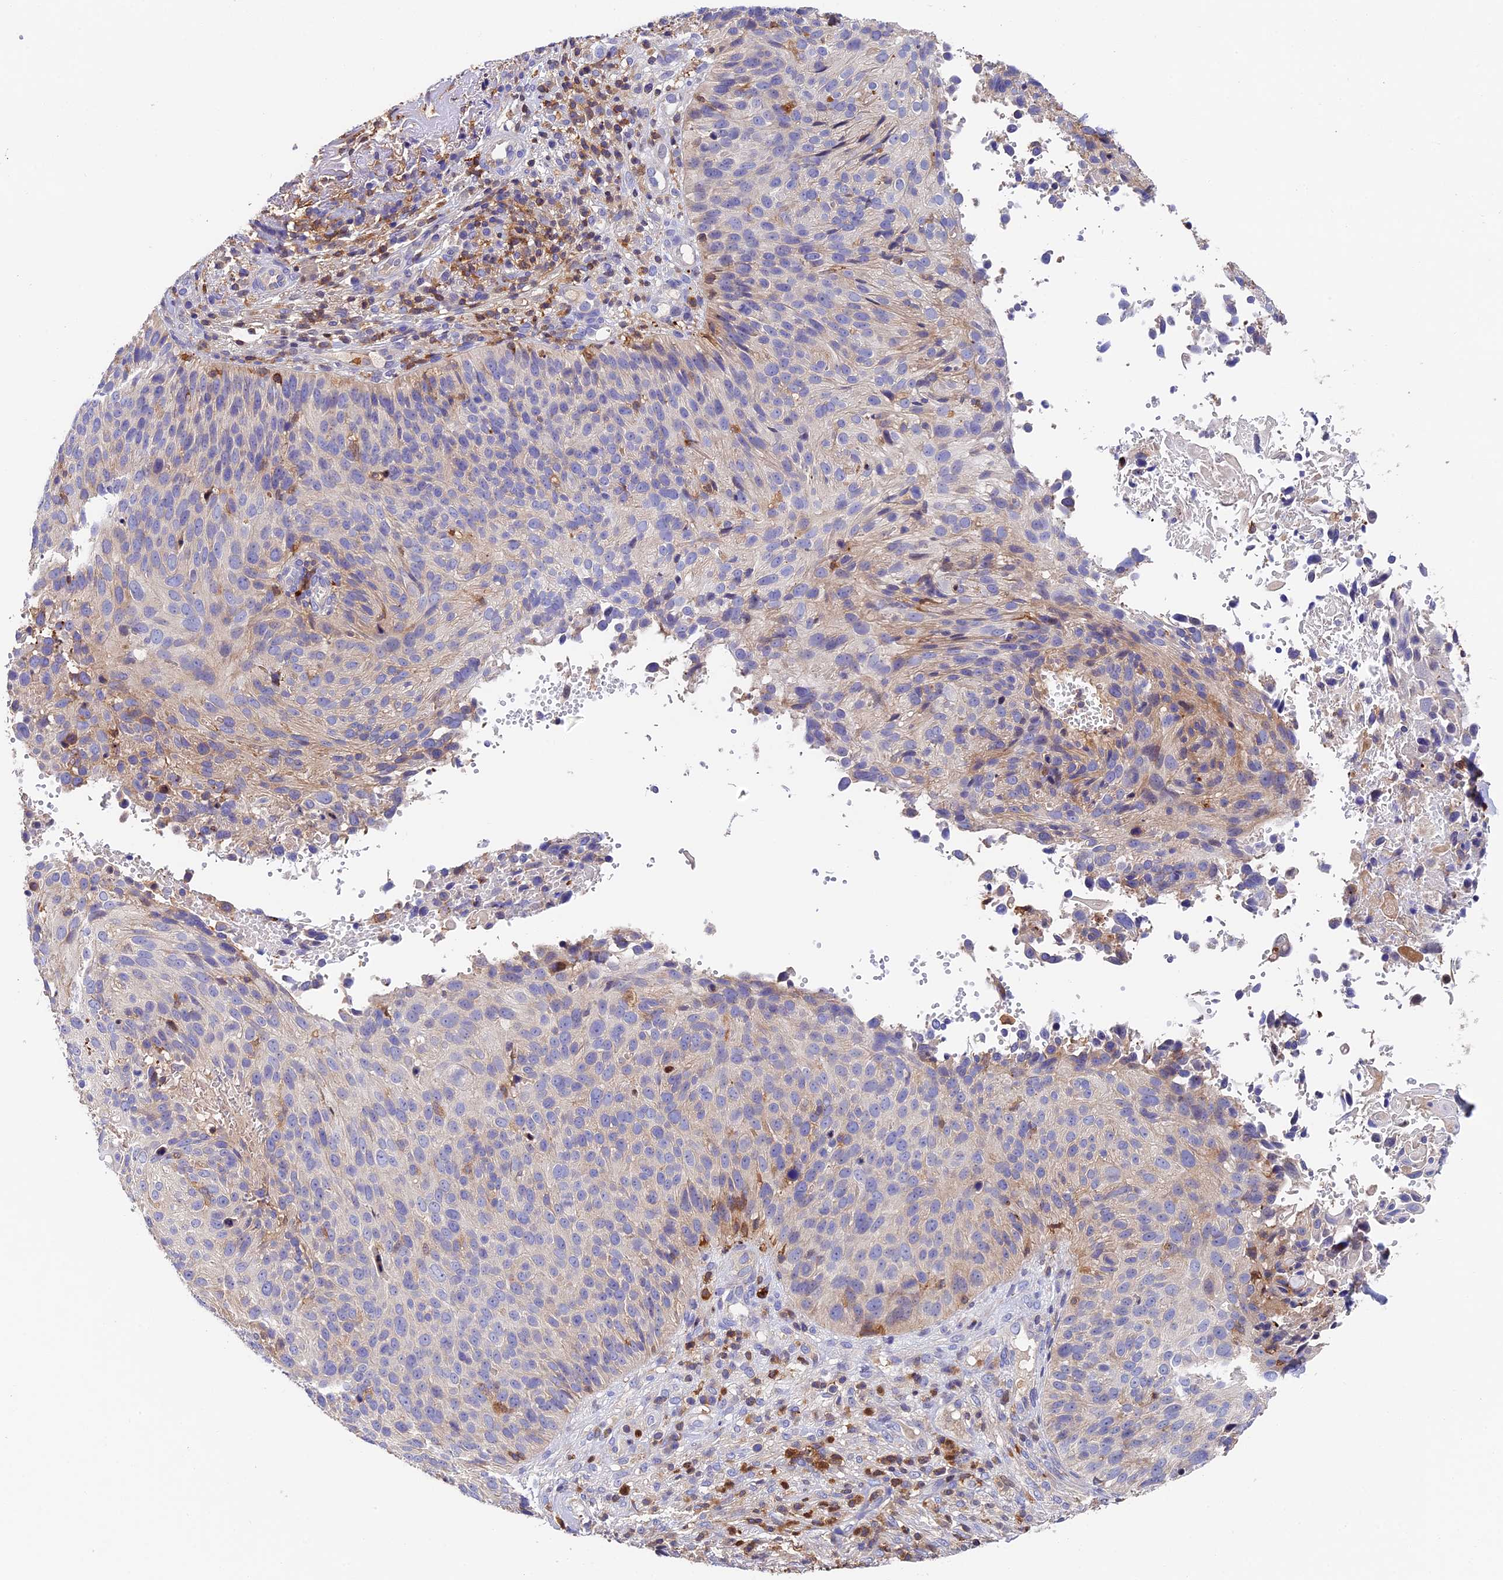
{"staining": {"intensity": "weak", "quantity": "<25%", "location": "cytoplasmic/membranous"}, "tissue": "cervical cancer", "cell_type": "Tumor cells", "image_type": "cancer", "snomed": [{"axis": "morphology", "description": "Squamous cell carcinoma, NOS"}, {"axis": "topography", "description": "Cervix"}], "caption": "IHC histopathology image of neoplastic tissue: human cervical cancer stained with DAB exhibits no significant protein staining in tumor cells.", "gene": "ADAT1", "patient": {"sex": "female", "age": 74}}